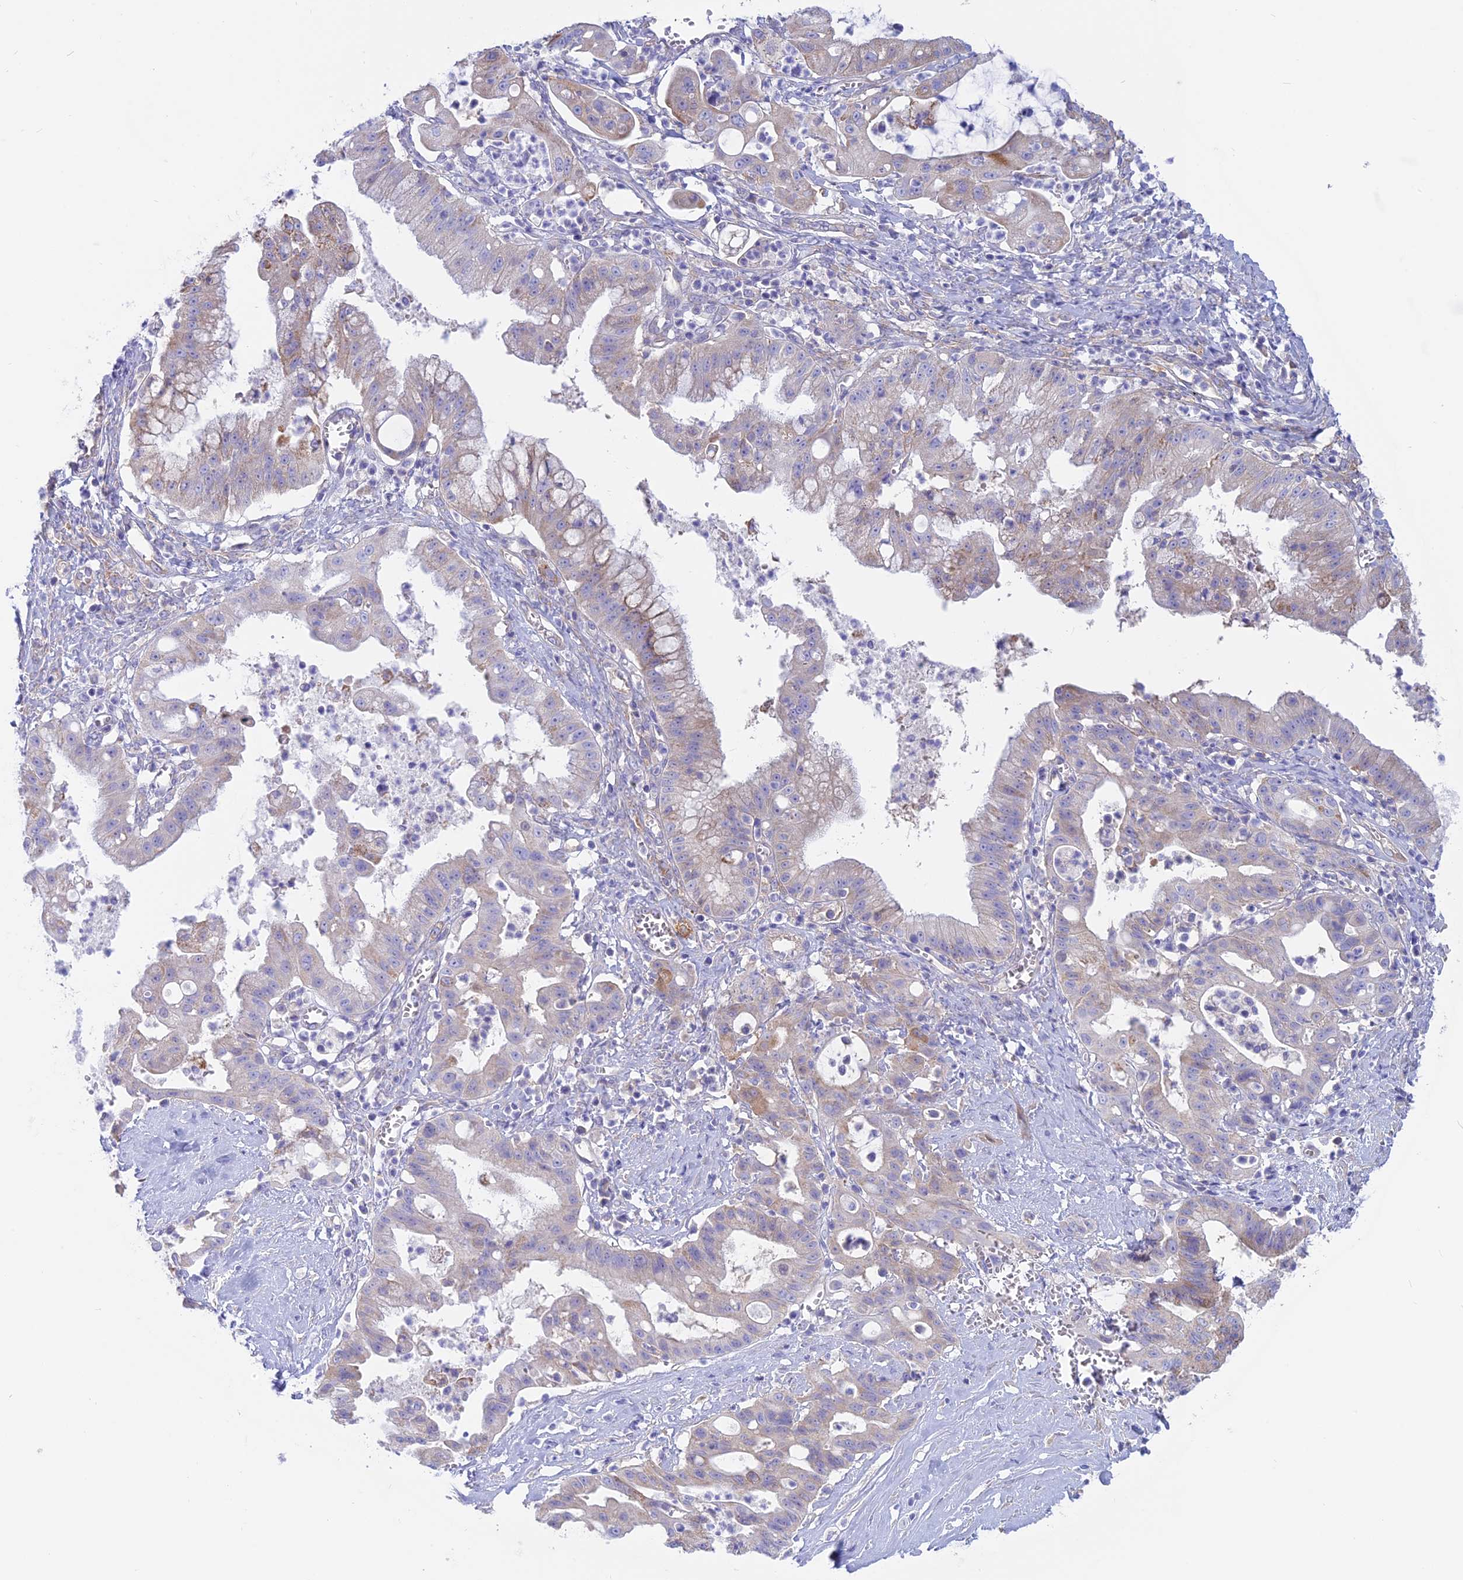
{"staining": {"intensity": "weak", "quantity": "<25%", "location": "cytoplasmic/membranous"}, "tissue": "ovarian cancer", "cell_type": "Tumor cells", "image_type": "cancer", "snomed": [{"axis": "morphology", "description": "Cystadenocarcinoma, mucinous, NOS"}, {"axis": "topography", "description": "Ovary"}], "caption": "Image shows no protein staining in tumor cells of ovarian cancer (mucinous cystadenocarcinoma) tissue.", "gene": "LZTFL1", "patient": {"sex": "female", "age": 70}}